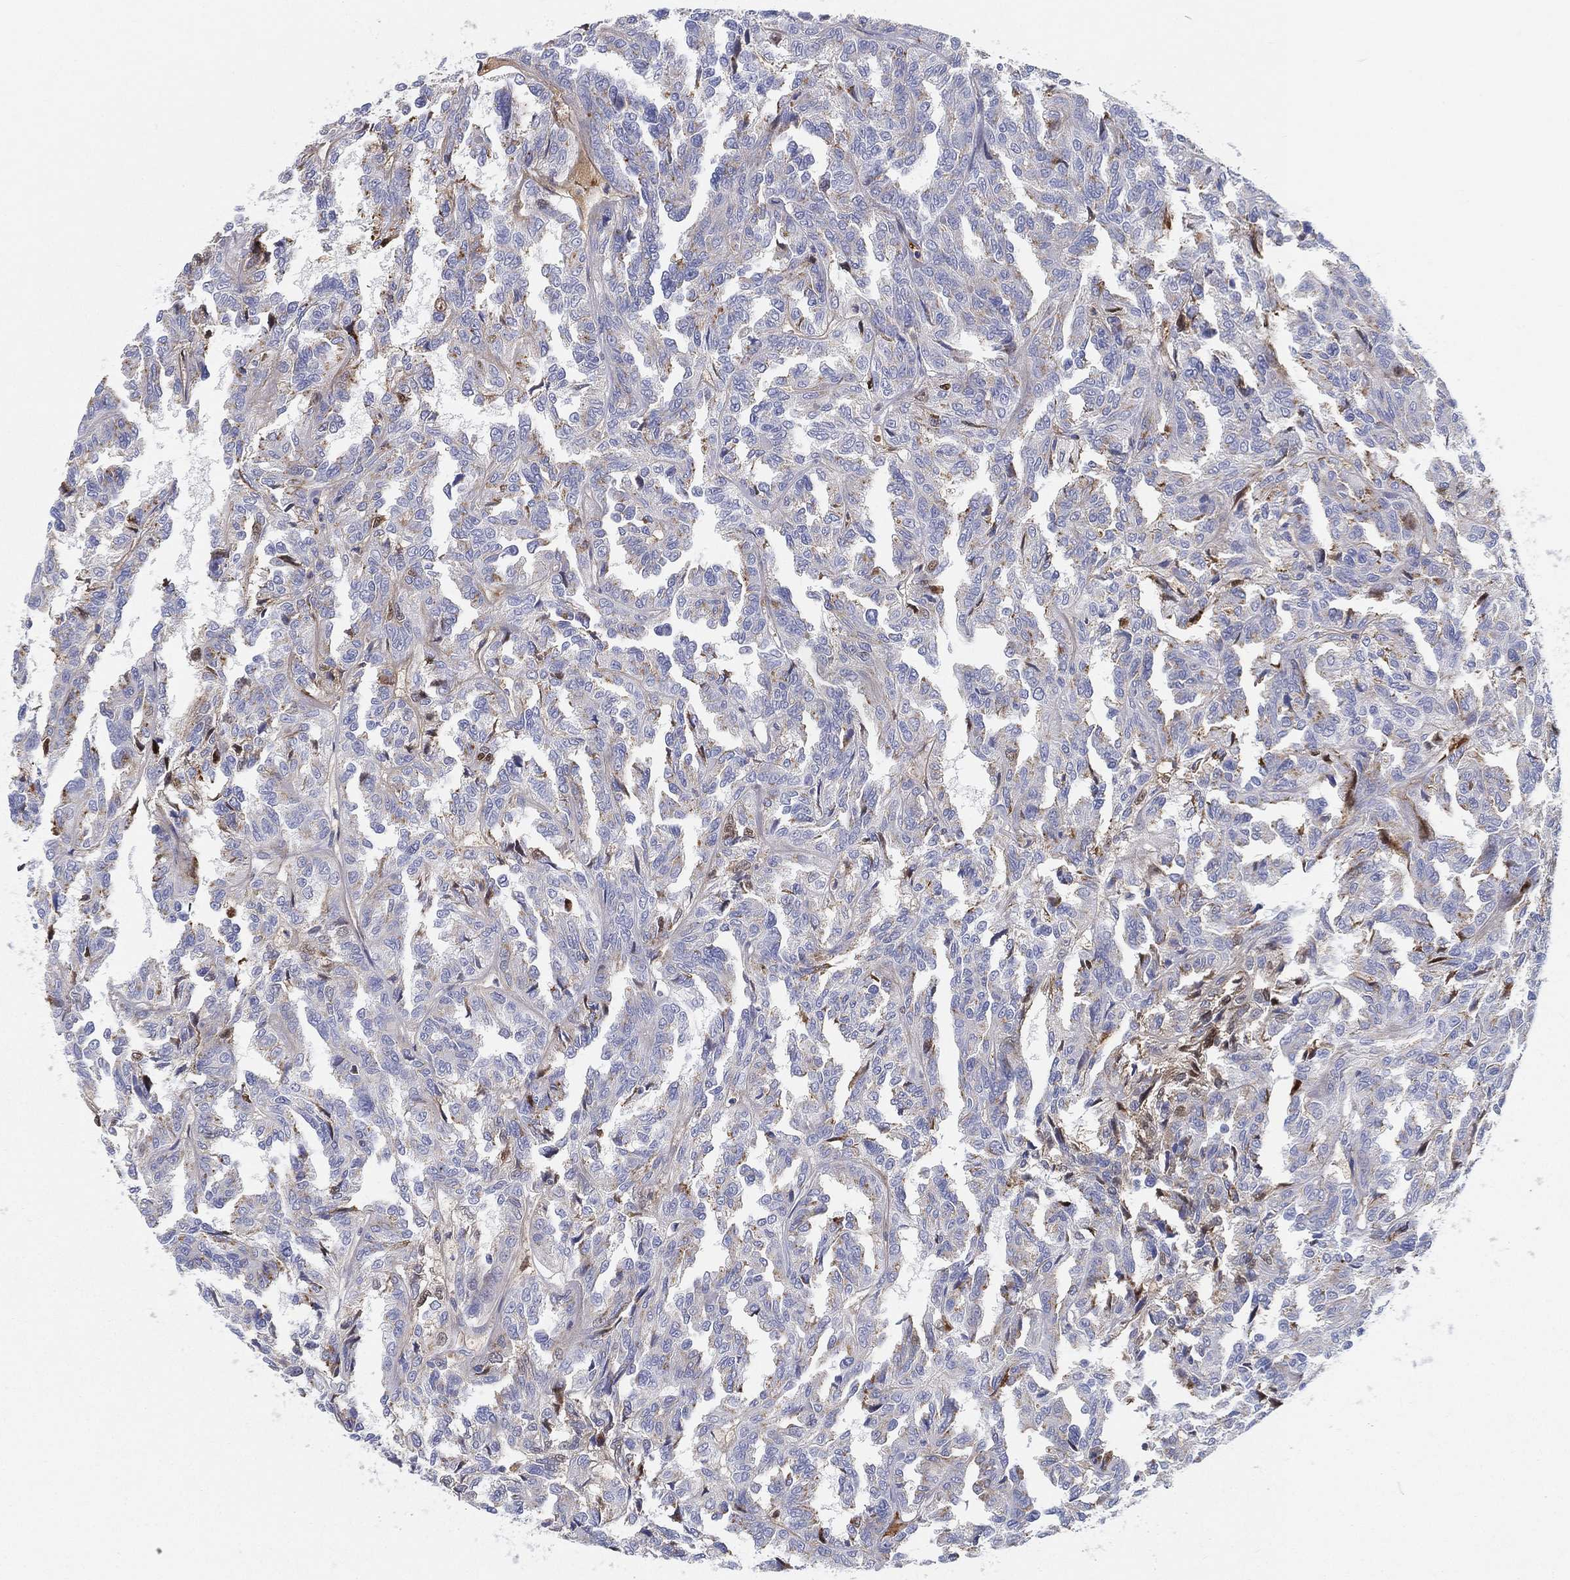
{"staining": {"intensity": "moderate", "quantity": "<25%", "location": "cytoplasmic/membranous"}, "tissue": "renal cancer", "cell_type": "Tumor cells", "image_type": "cancer", "snomed": [{"axis": "morphology", "description": "Adenocarcinoma, NOS"}, {"axis": "topography", "description": "Kidney"}], "caption": "A brown stain labels moderate cytoplasmic/membranous positivity of a protein in human adenocarcinoma (renal) tumor cells.", "gene": "IFNB1", "patient": {"sex": "male", "age": 79}}